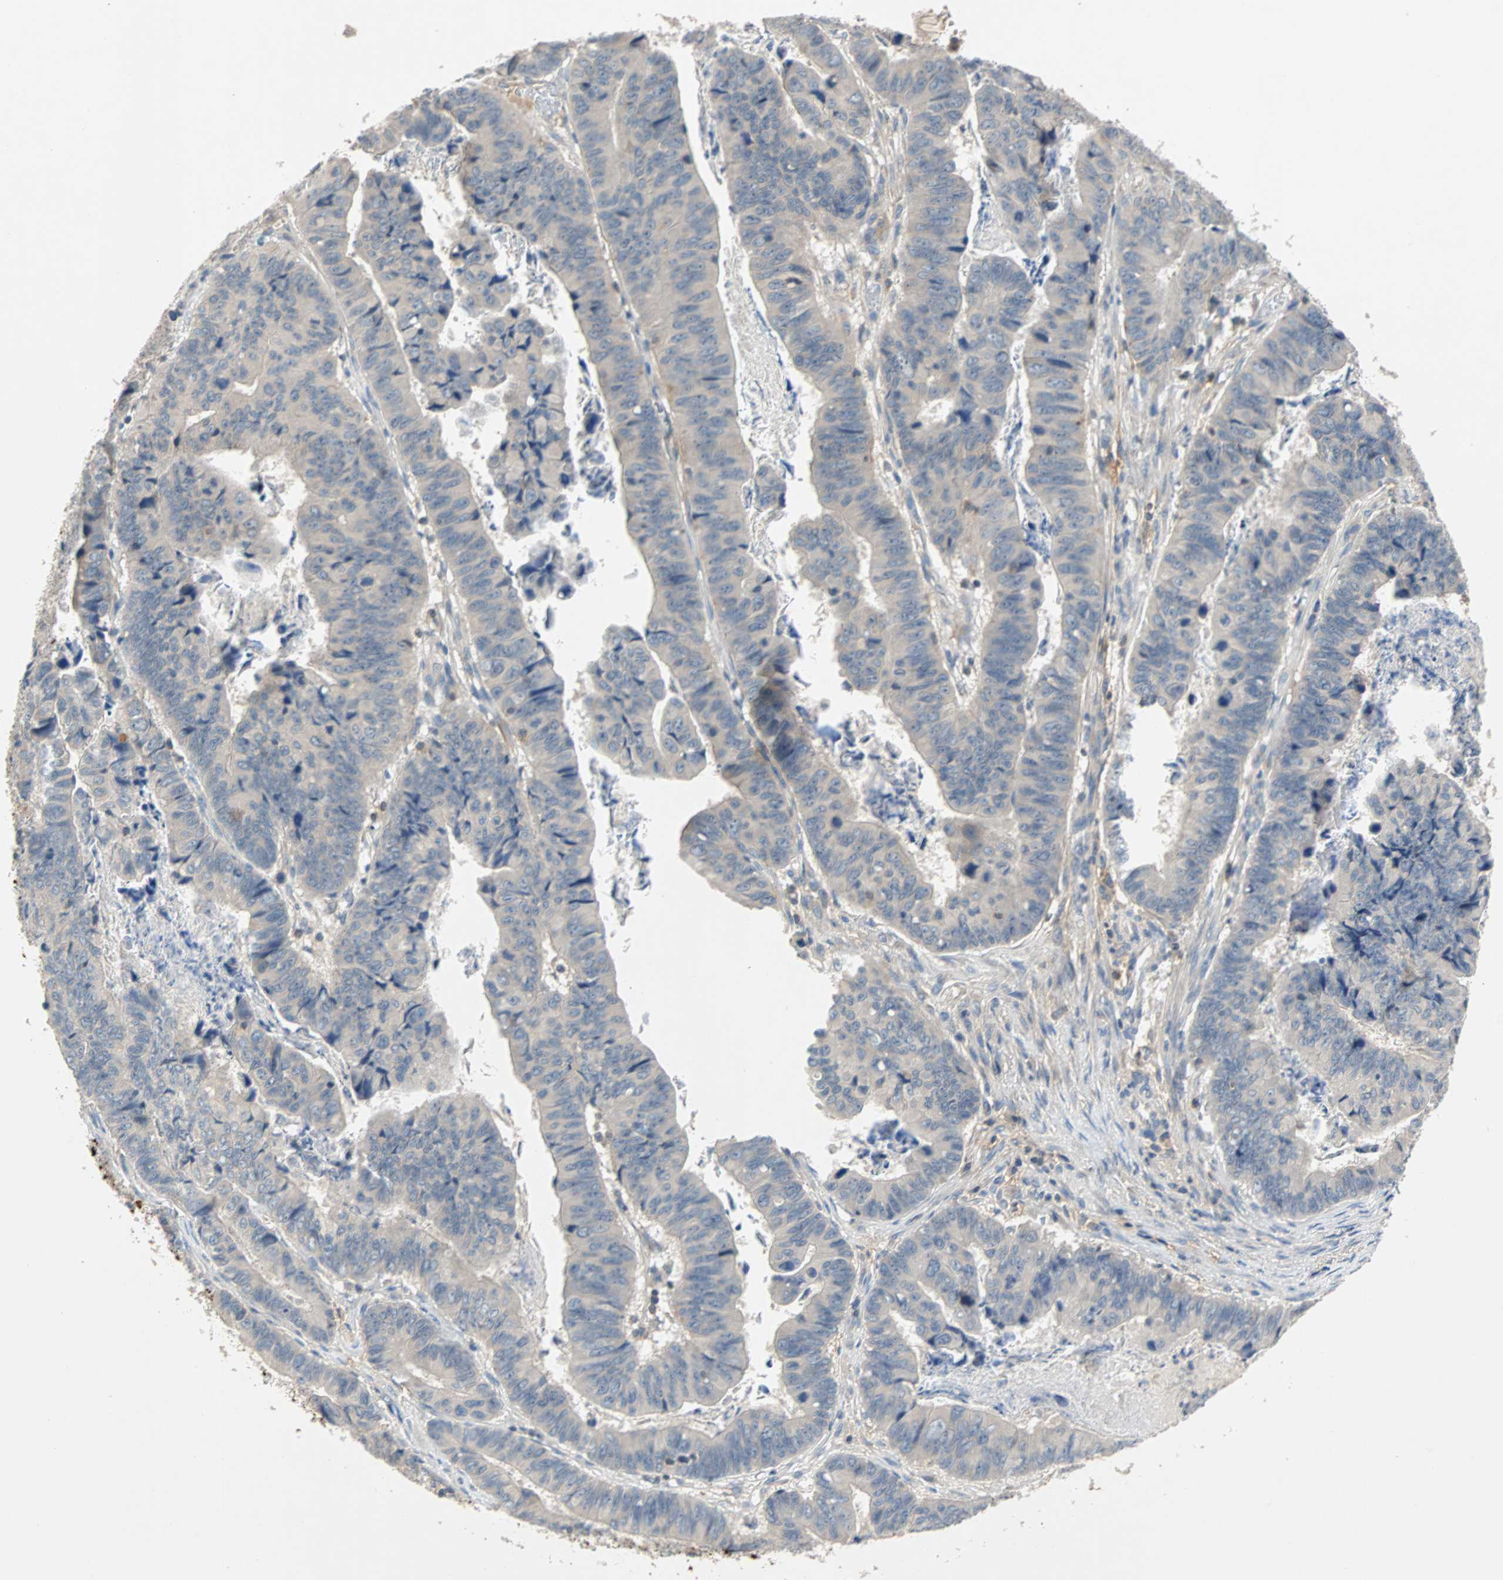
{"staining": {"intensity": "negative", "quantity": "none", "location": "none"}, "tissue": "stomach cancer", "cell_type": "Tumor cells", "image_type": "cancer", "snomed": [{"axis": "morphology", "description": "Adenocarcinoma, NOS"}, {"axis": "topography", "description": "Stomach, lower"}], "caption": "Histopathology image shows no significant protein expression in tumor cells of stomach cancer (adenocarcinoma).", "gene": "MAP4K1", "patient": {"sex": "male", "age": 77}}